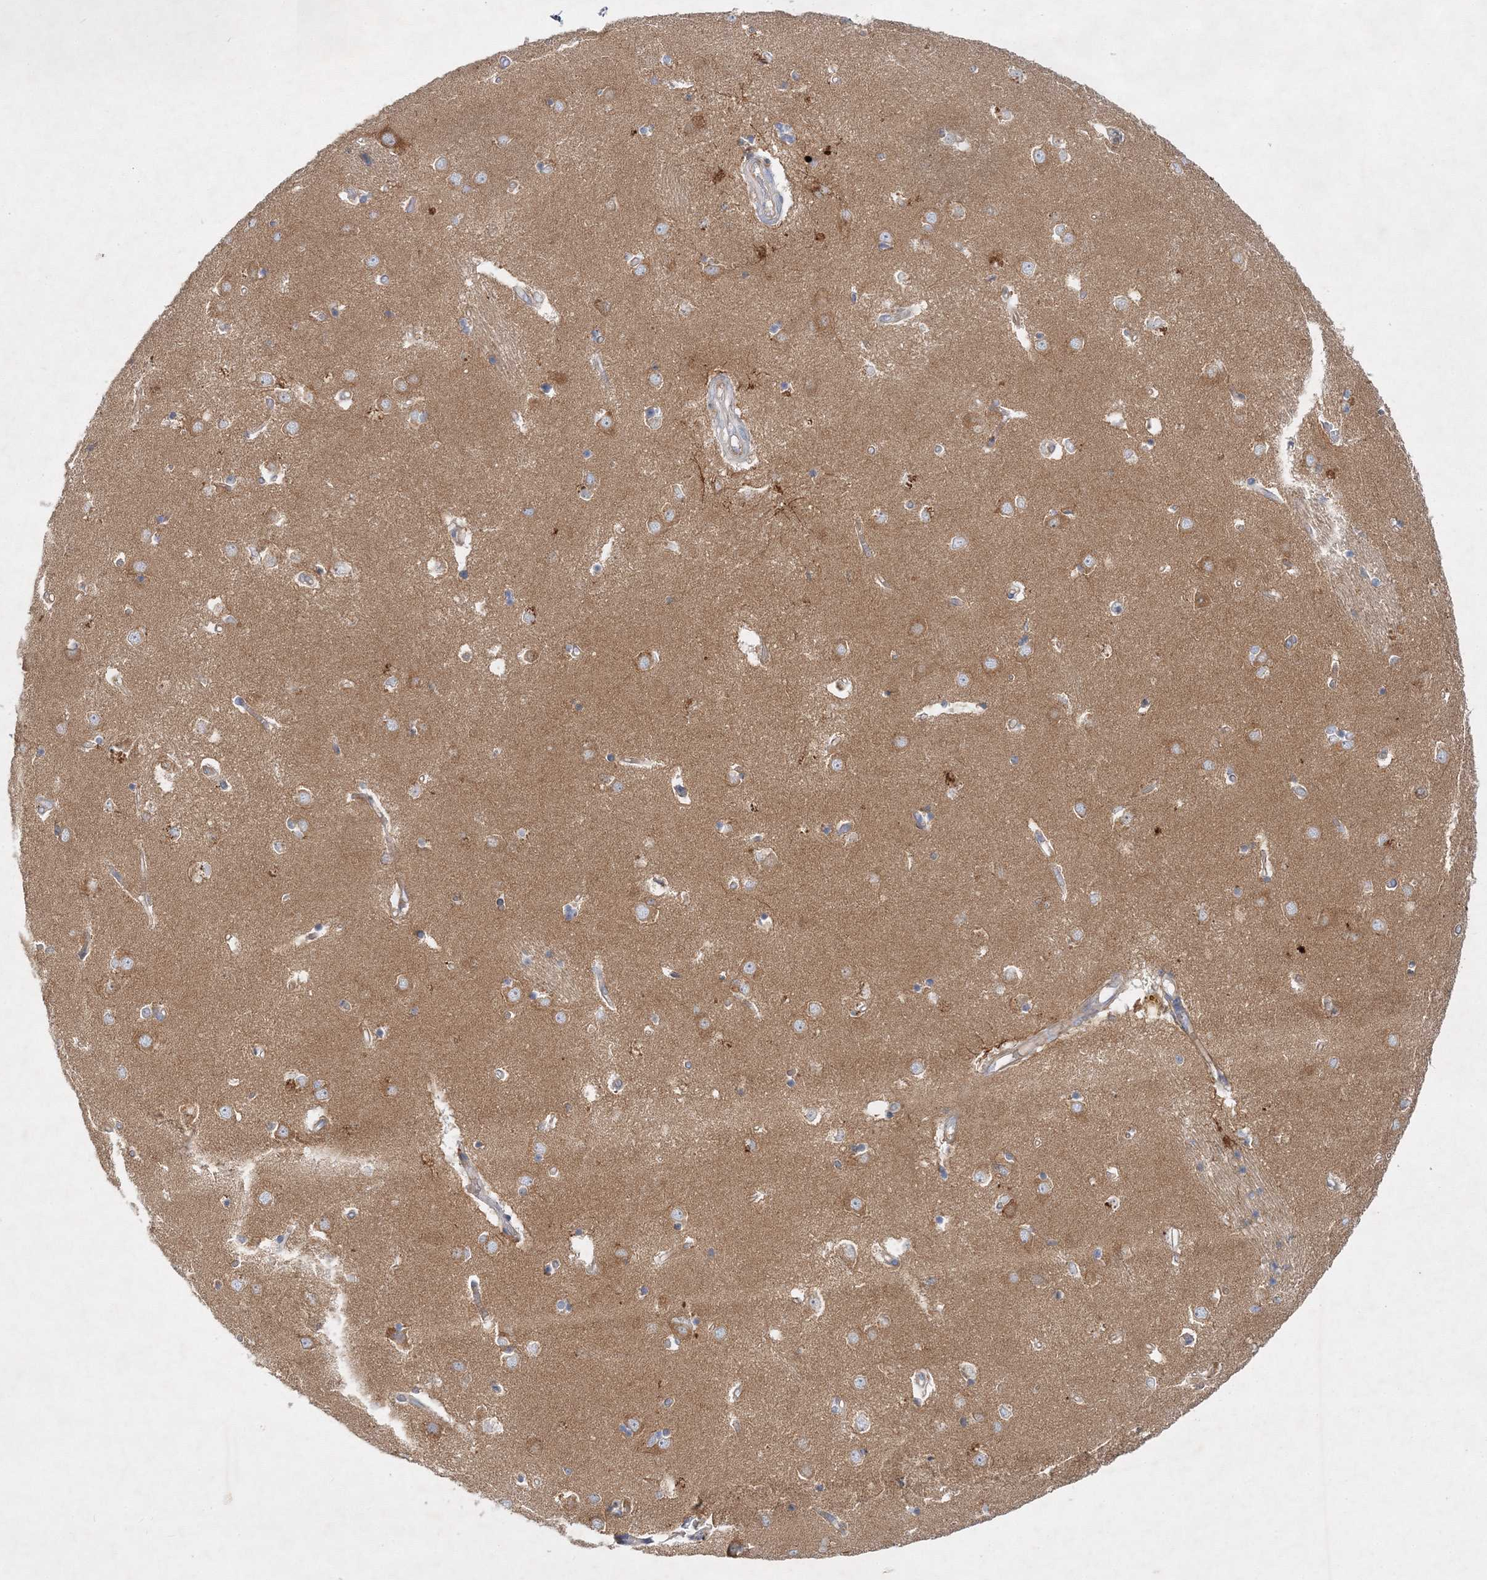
{"staining": {"intensity": "negative", "quantity": "none", "location": "none"}, "tissue": "caudate", "cell_type": "Glial cells", "image_type": "normal", "snomed": [{"axis": "morphology", "description": "Normal tissue, NOS"}, {"axis": "topography", "description": "Lateral ventricle wall"}], "caption": "Human caudate stained for a protein using immunohistochemistry exhibits no expression in glial cells.", "gene": "WDR37", "patient": {"sex": "male", "age": 45}}